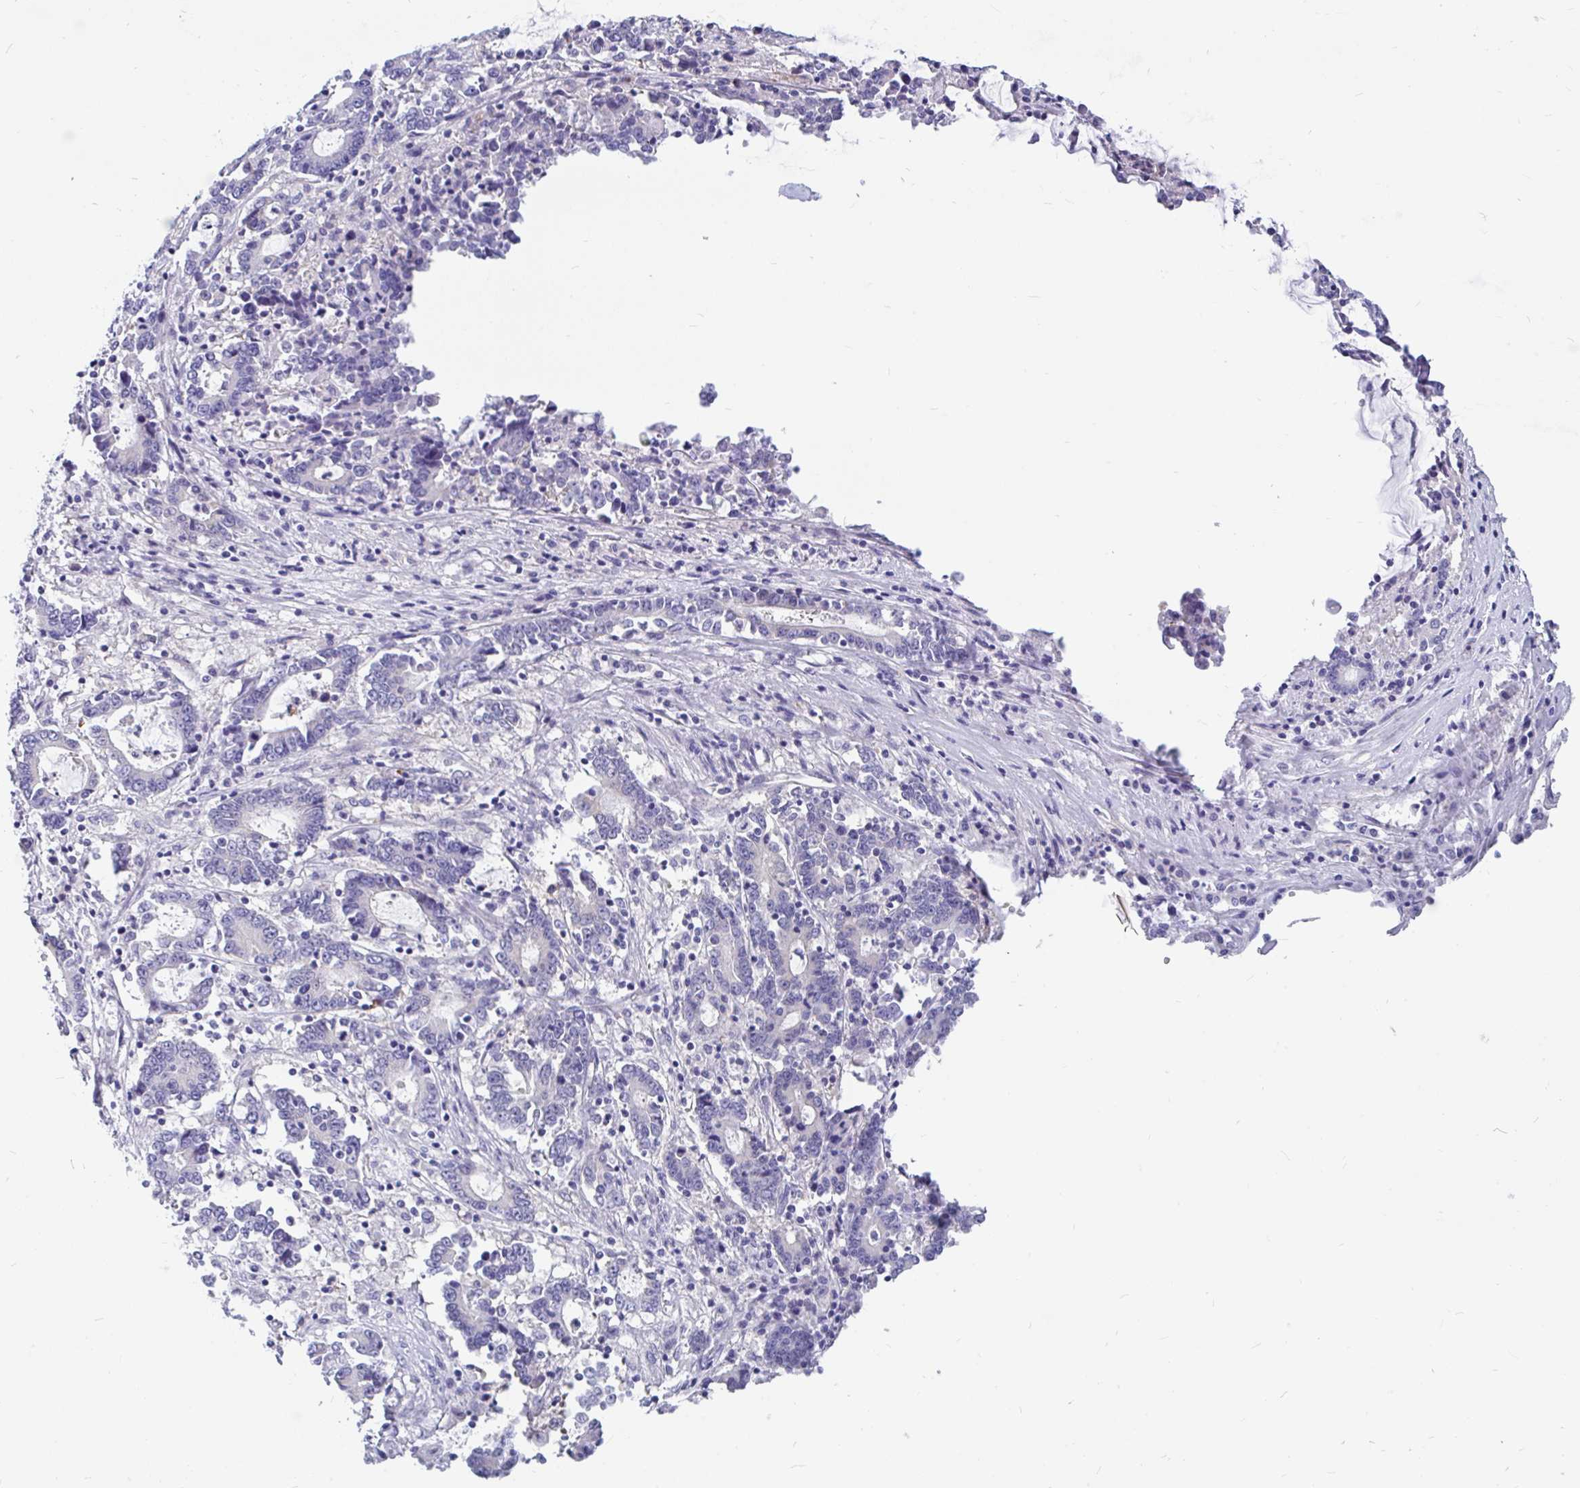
{"staining": {"intensity": "negative", "quantity": "none", "location": "none"}, "tissue": "stomach cancer", "cell_type": "Tumor cells", "image_type": "cancer", "snomed": [{"axis": "morphology", "description": "Adenocarcinoma, NOS"}, {"axis": "topography", "description": "Stomach, upper"}], "caption": "Tumor cells are negative for protein expression in human adenocarcinoma (stomach). (Brightfield microscopy of DAB immunohistochemistry (IHC) at high magnification).", "gene": "KIAA2013", "patient": {"sex": "male", "age": 68}}